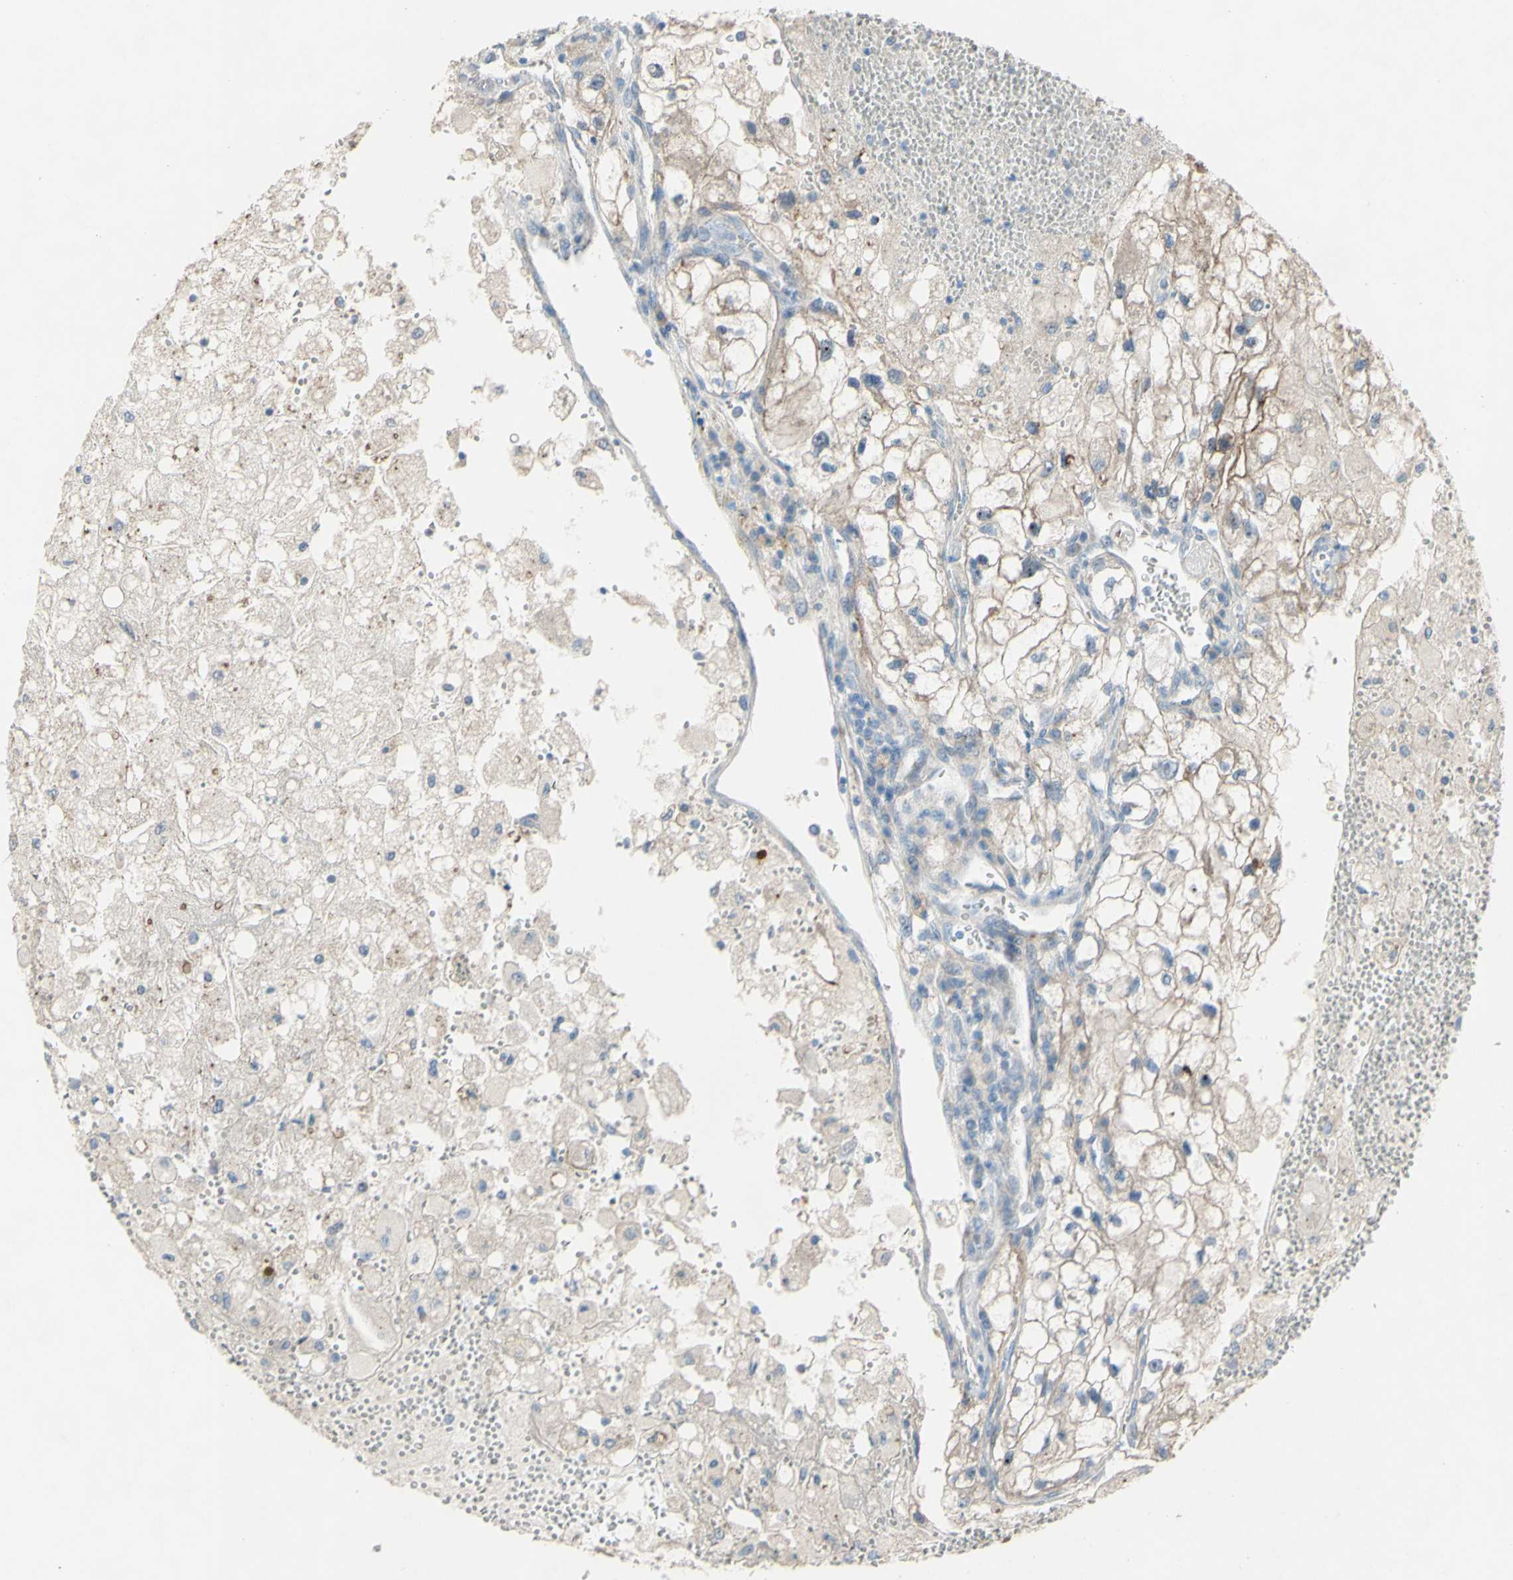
{"staining": {"intensity": "moderate", "quantity": "<25%", "location": "cytoplasmic/membranous"}, "tissue": "renal cancer", "cell_type": "Tumor cells", "image_type": "cancer", "snomed": [{"axis": "morphology", "description": "Adenocarcinoma, NOS"}, {"axis": "topography", "description": "Kidney"}], "caption": "Tumor cells exhibit low levels of moderate cytoplasmic/membranous positivity in approximately <25% of cells in adenocarcinoma (renal). Nuclei are stained in blue.", "gene": "CDCP1", "patient": {"sex": "female", "age": 70}}